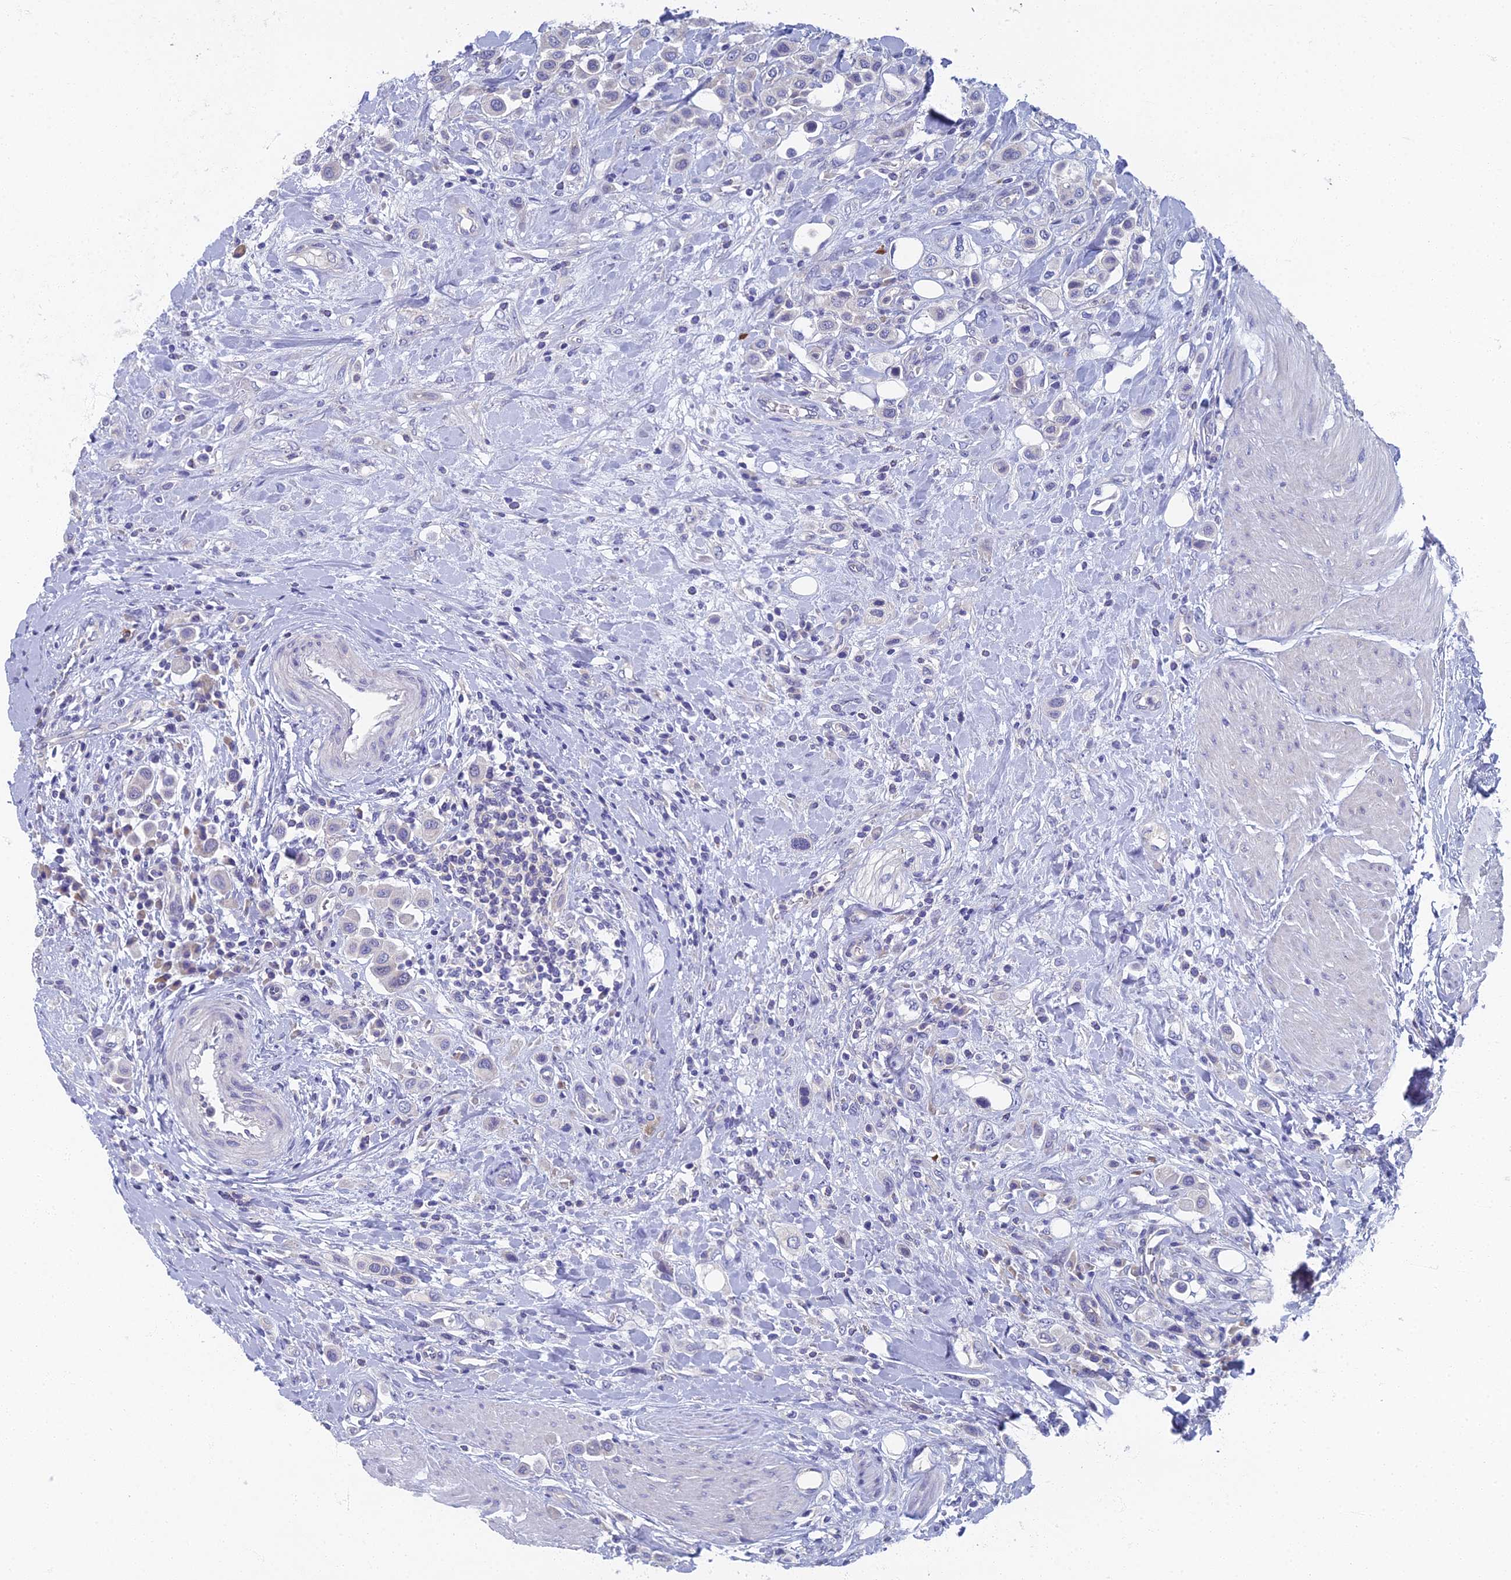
{"staining": {"intensity": "negative", "quantity": "none", "location": "none"}, "tissue": "urothelial cancer", "cell_type": "Tumor cells", "image_type": "cancer", "snomed": [{"axis": "morphology", "description": "Urothelial carcinoma, High grade"}, {"axis": "topography", "description": "Urinary bladder"}], "caption": "An immunohistochemistry (IHC) photomicrograph of urothelial cancer is shown. There is no staining in tumor cells of urothelial cancer.", "gene": "SPIN4", "patient": {"sex": "male", "age": 50}}